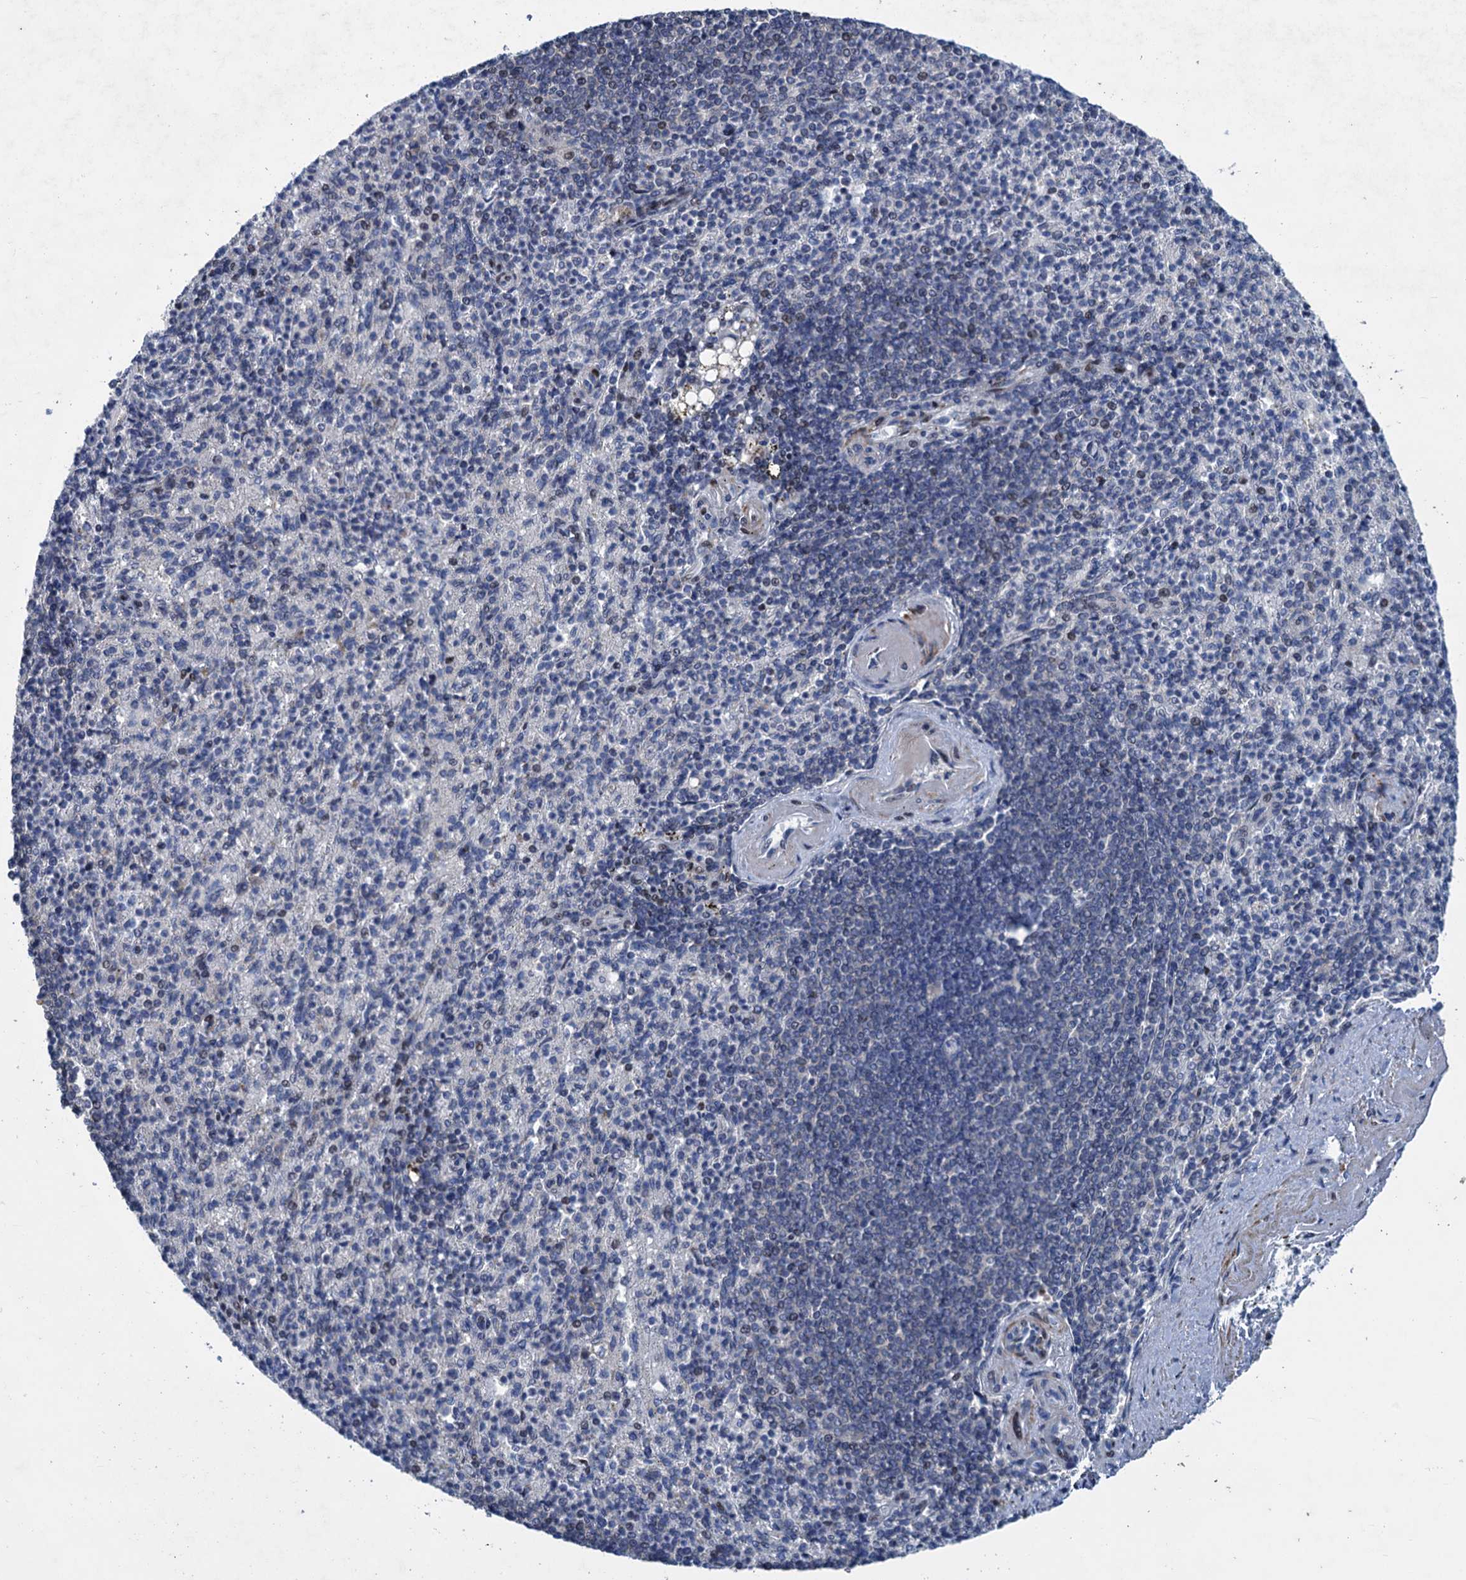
{"staining": {"intensity": "negative", "quantity": "none", "location": "none"}, "tissue": "spleen", "cell_type": "Cells in red pulp", "image_type": "normal", "snomed": [{"axis": "morphology", "description": "Normal tissue, NOS"}, {"axis": "topography", "description": "Spleen"}], "caption": "DAB (3,3'-diaminobenzidine) immunohistochemical staining of benign spleen demonstrates no significant positivity in cells in red pulp. (DAB (3,3'-diaminobenzidine) immunohistochemistry with hematoxylin counter stain).", "gene": "ESYT3", "patient": {"sex": "female", "age": 74}}